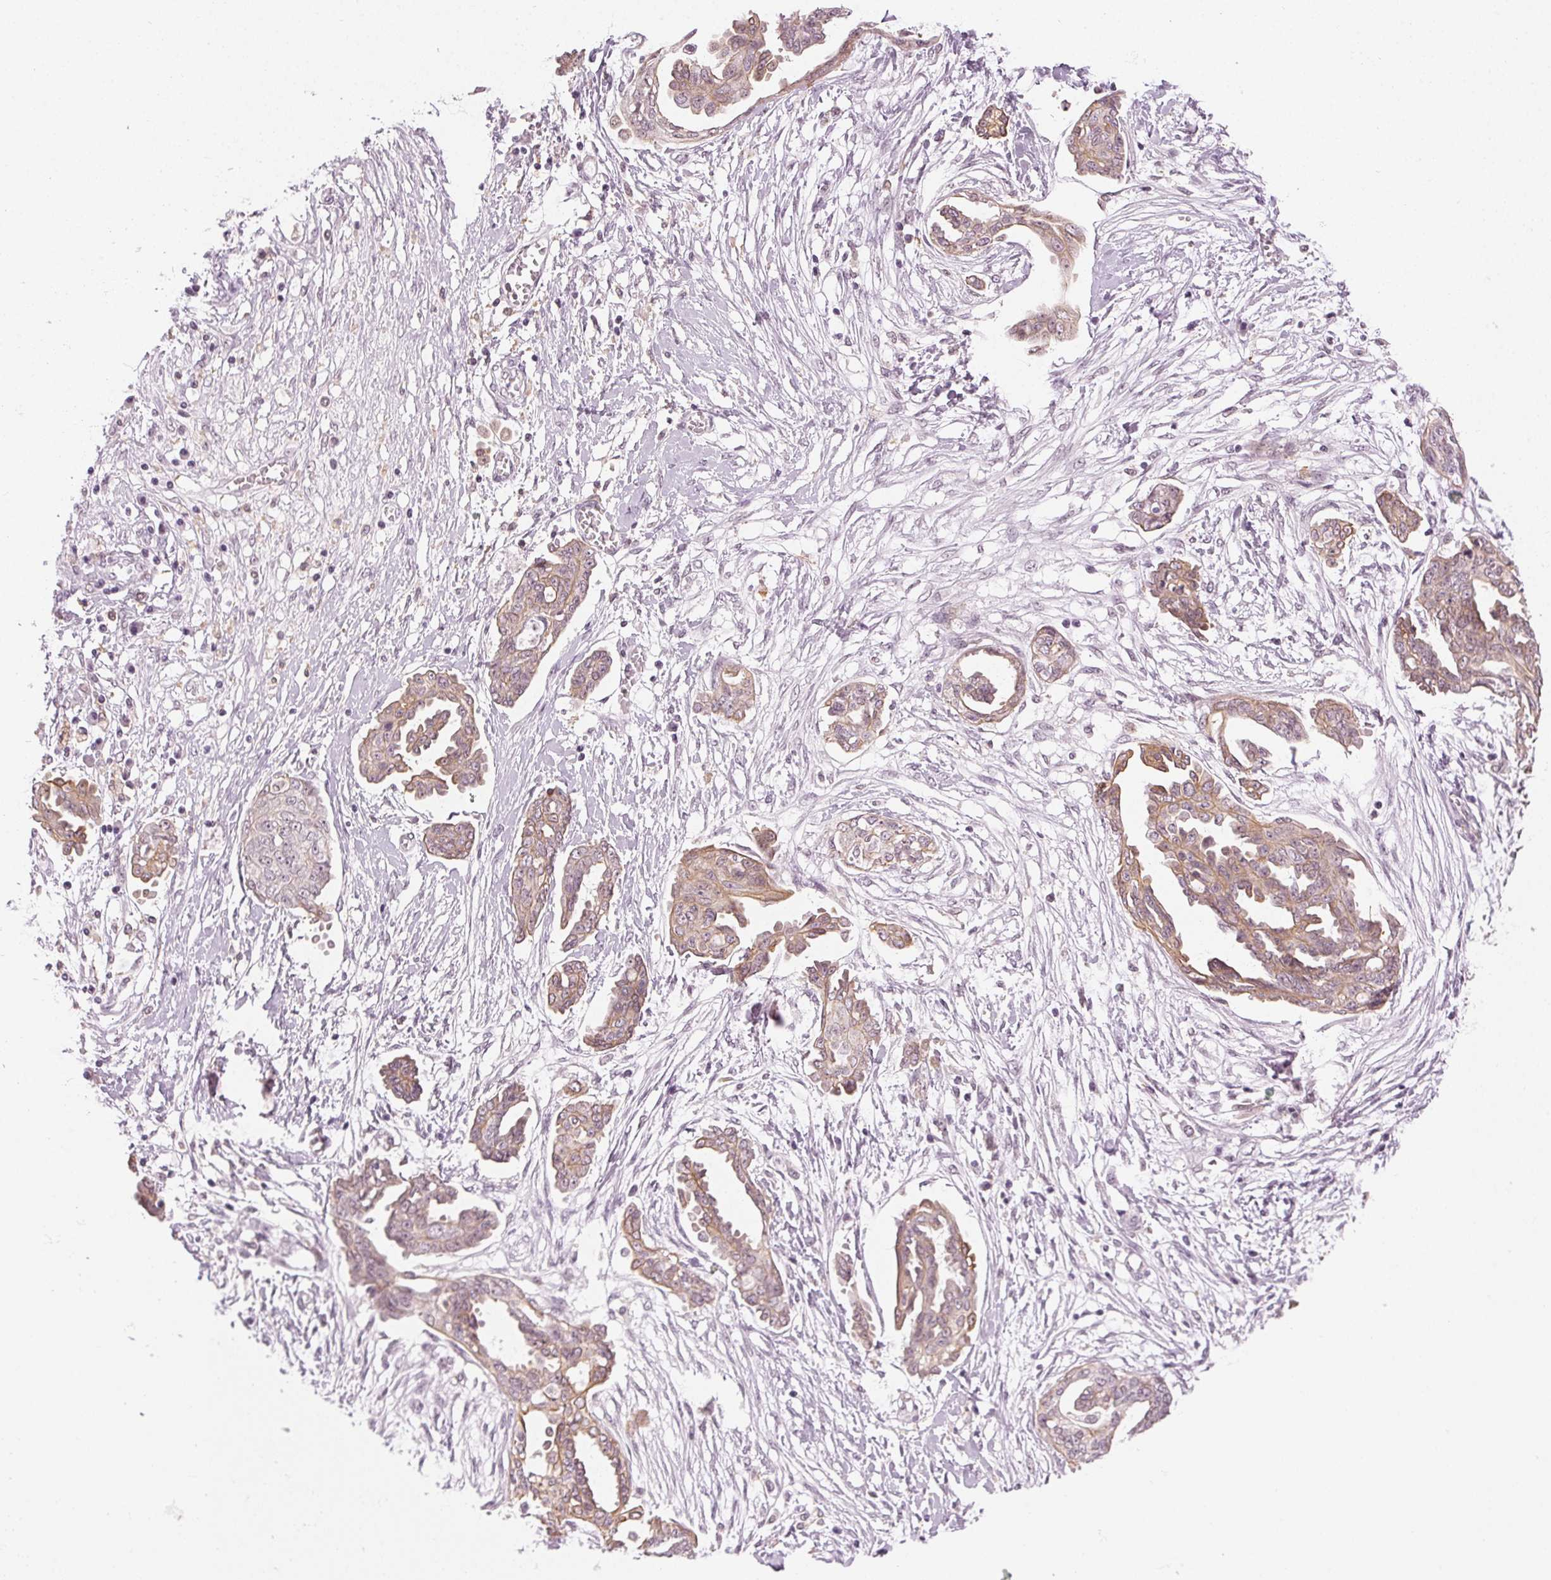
{"staining": {"intensity": "weak", "quantity": ">75%", "location": "cytoplasmic/membranous"}, "tissue": "ovarian cancer", "cell_type": "Tumor cells", "image_type": "cancer", "snomed": [{"axis": "morphology", "description": "Cystadenocarcinoma, serous, NOS"}, {"axis": "topography", "description": "Ovary"}], "caption": "A low amount of weak cytoplasmic/membranous staining is present in approximately >75% of tumor cells in ovarian cancer (serous cystadenocarcinoma) tissue. The protein of interest is shown in brown color, while the nuclei are stained blue.", "gene": "AIF1L", "patient": {"sex": "female", "age": 71}}